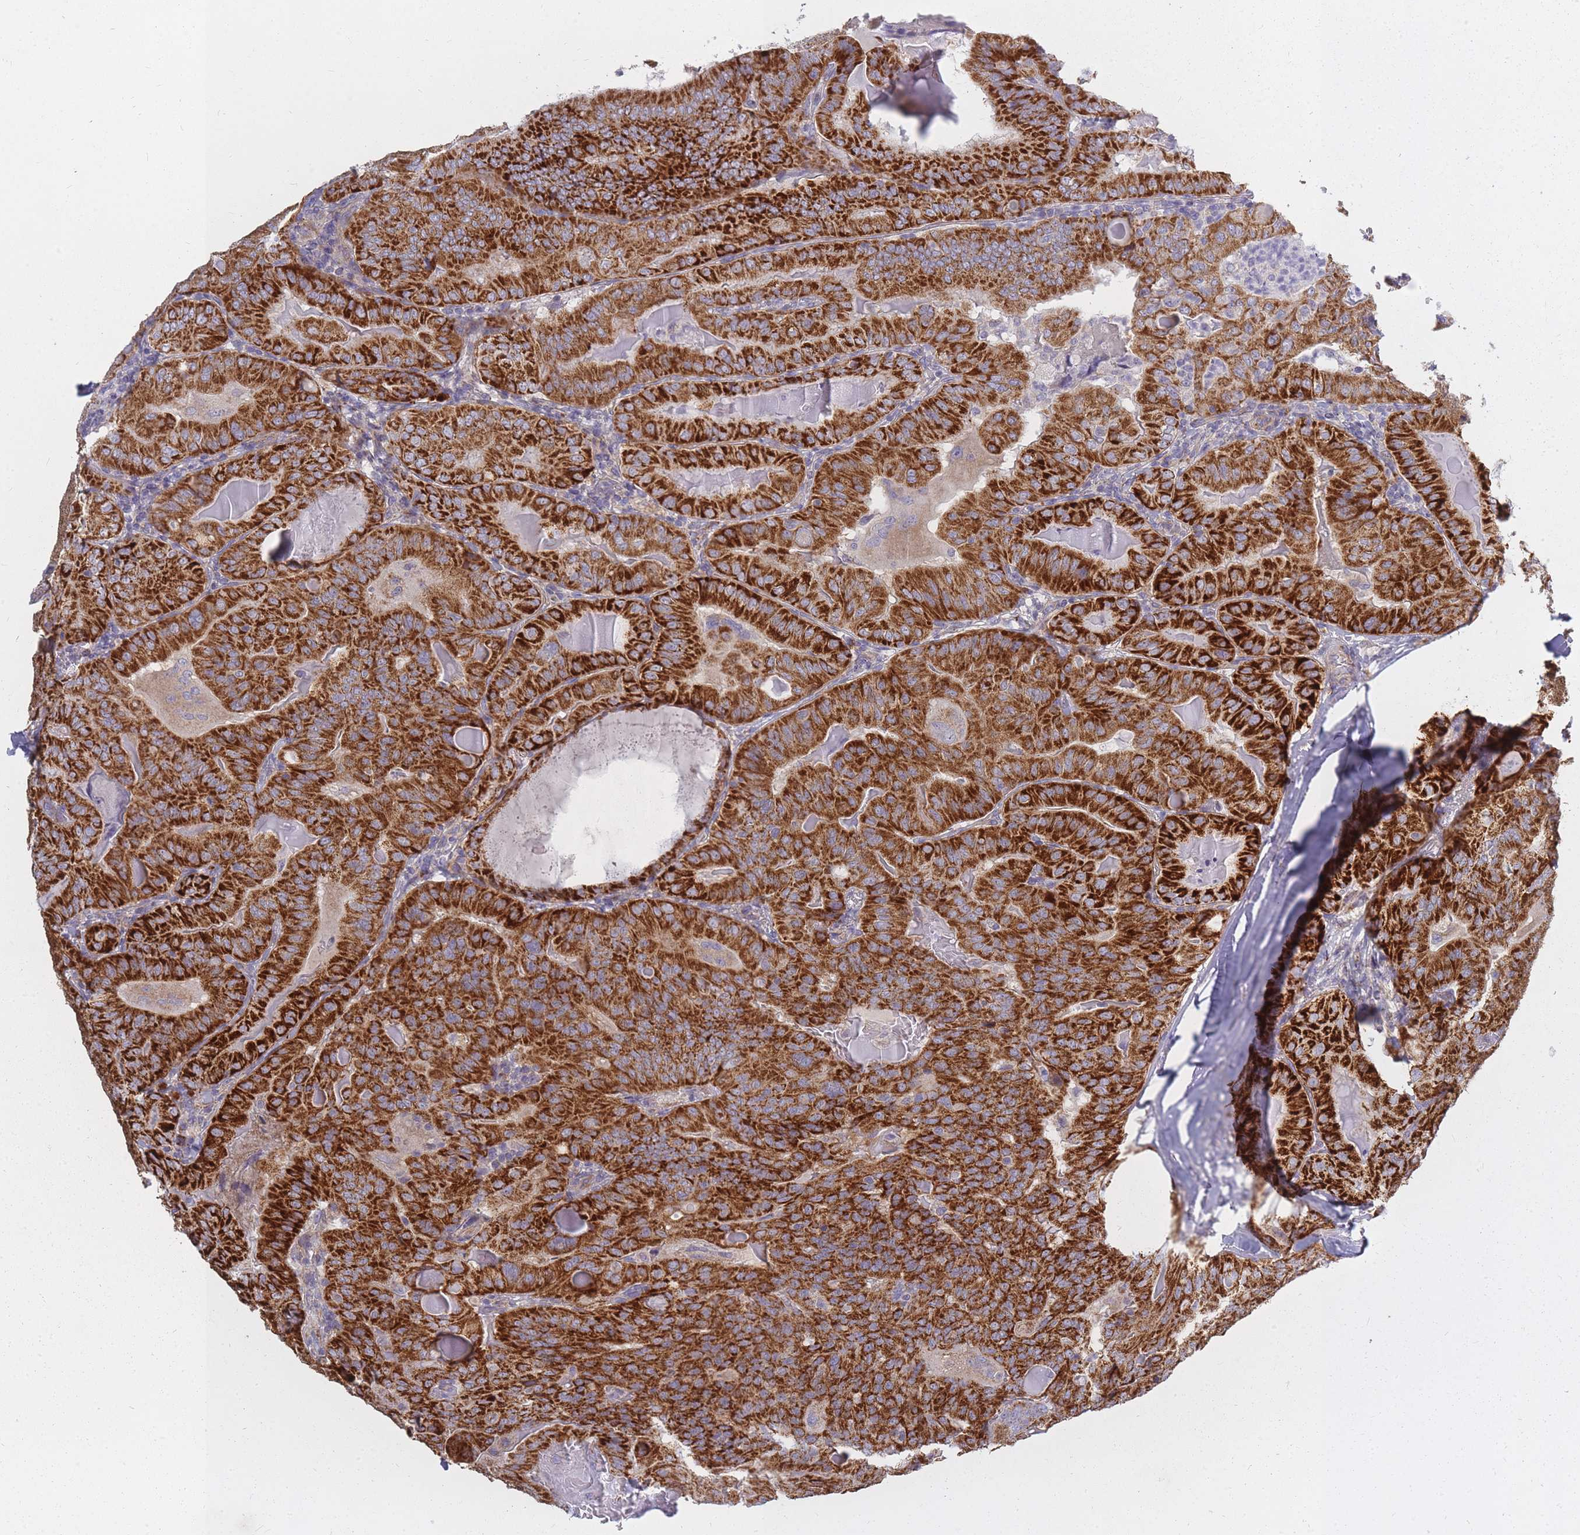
{"staining": {"intensity": "strong", "quantity": ">75%", "location": "cytoplasmic/membranous"}, "tissue": "thyroid cancer", "cell_type": "Tumor cells", "image_type": "cancer", "snomed": [{"axis": "morphology", "description": "Papillary adenocarcinoma, NOS"}, {"axis": "topography", "description": "Thyroid gland"}], "caption": "A high amount of strong cytoplasmic/membranous expression is identified in approximately >75% of tumor cells in thyroid papillary adenocarcinoma tissue. Immunohistochemistry stains the protein of interest in brown and the nuclei are stained blue.", "gene": "ALKBH4", "patient": {"sex": "female", "age": 68}}